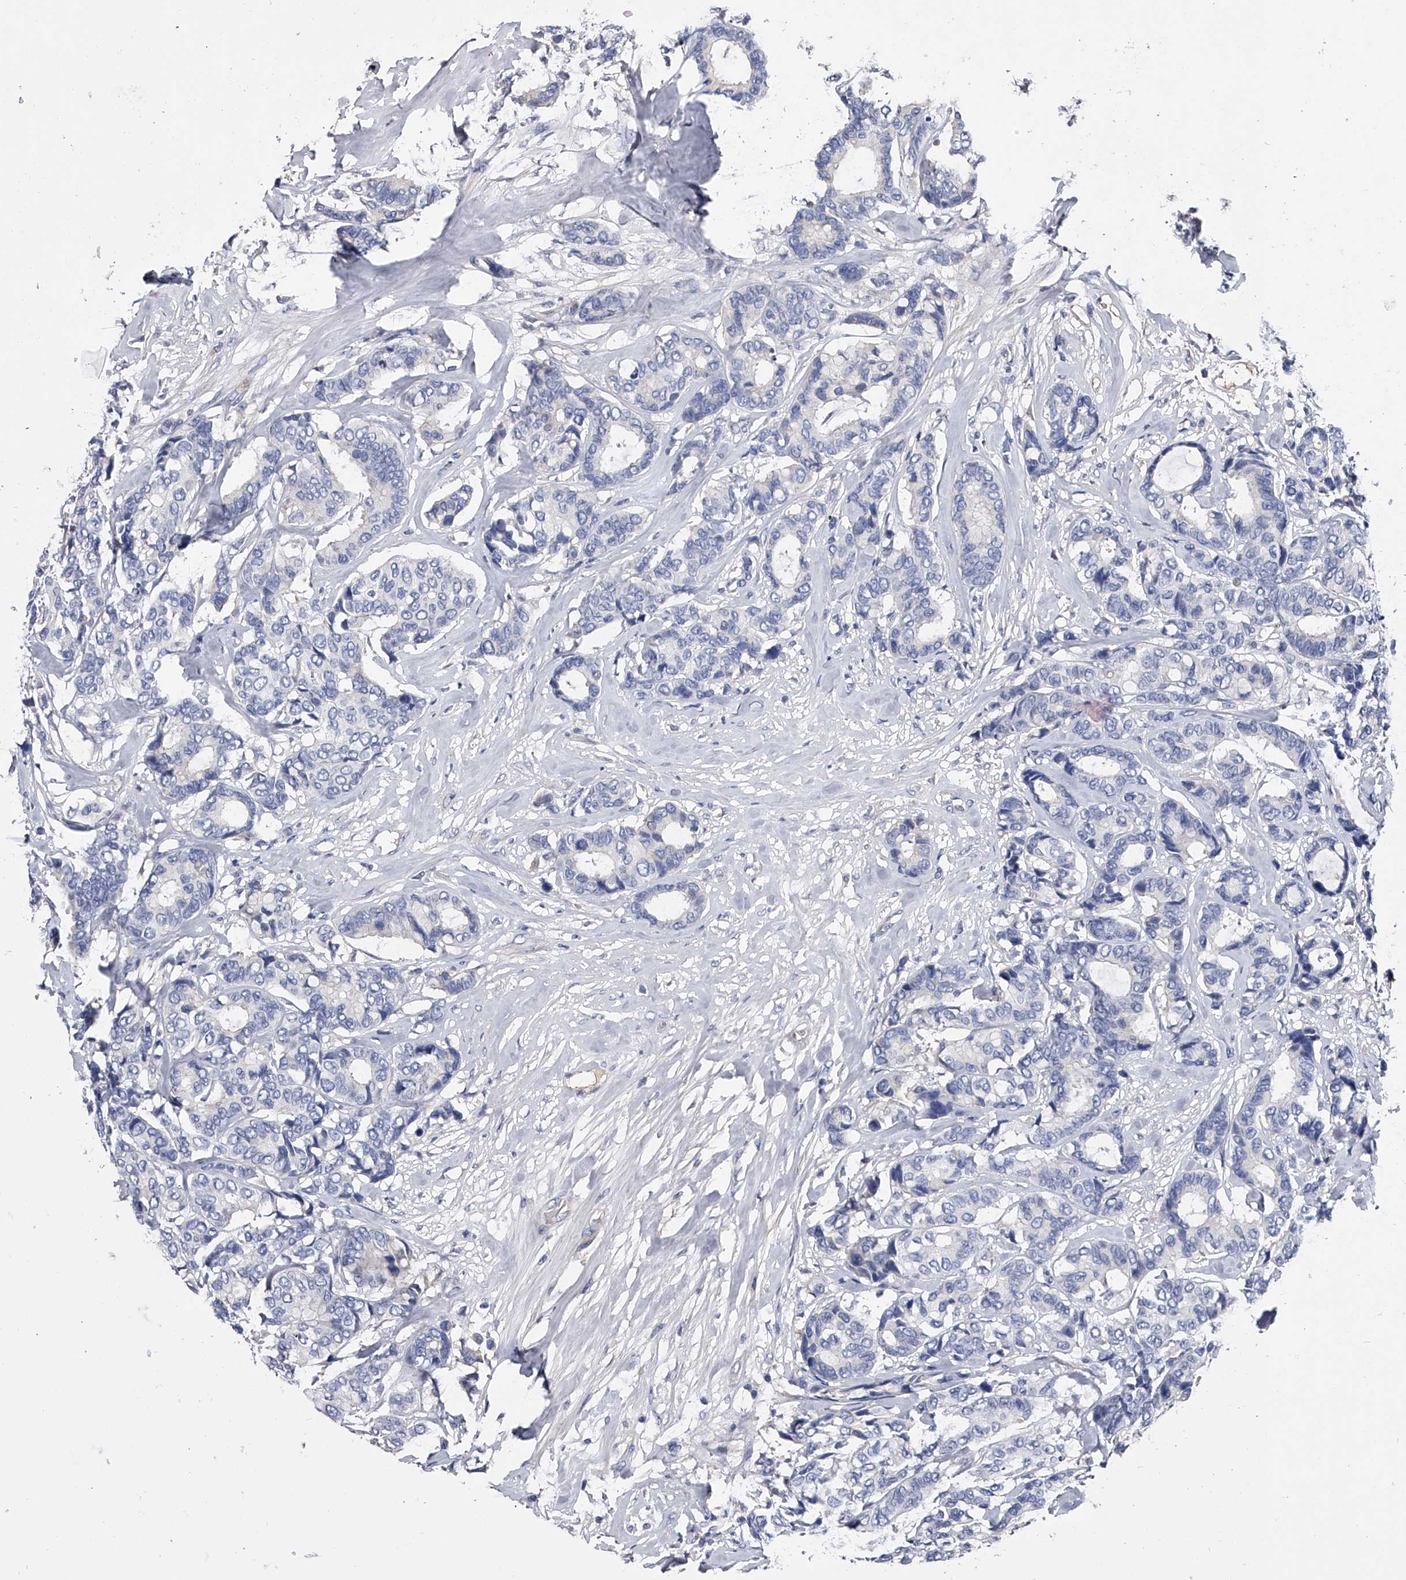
{"staining": {"intensity": "negative", "quantity": "none", "location": "none"}, "tissue": "breast cancer", "cell_type": "Tumor cells", "image_type": "cancer", "snomed": [{"axis": "morphology", "description": "Duct carcinoma"}, {"axis": "topography", "description": "Breast"}], "caption": "The immunohistochemistry photomicrograph has no significant positivity in tumor cells of breast intraductal carcinoma tissue.", "gene": "EFCAB7", "patient": {"sex": "female", "age": 87}}